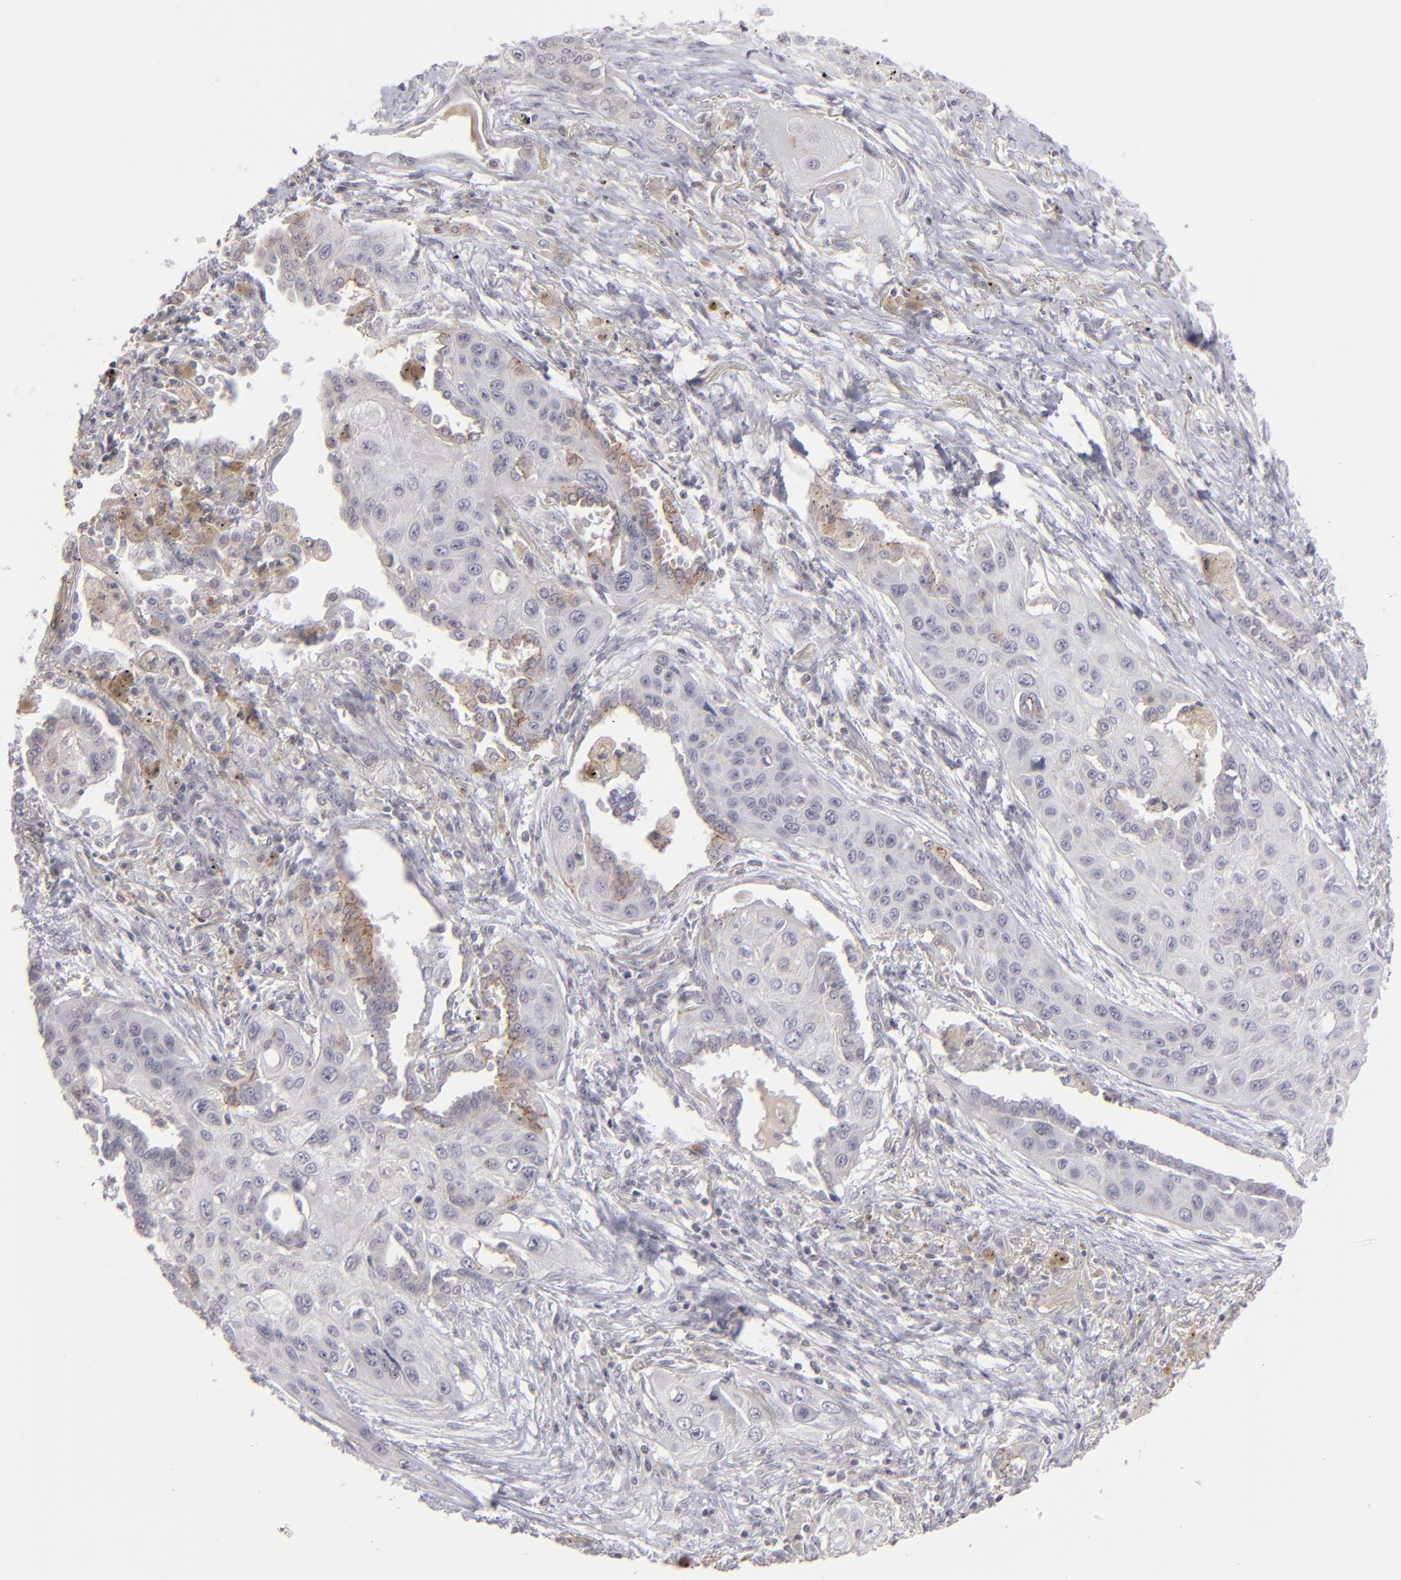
{"staining": {"intensity": "negative", "quantity": "none", "location": "none"}, "tissue": "lung cancer", "cell_type": "Tumor cells", "image_type": "cancer", "snomed": [{"axis": "morphology", "description": "Squamous cell carcinoma, NOS"}, {"axis": "topography", "description": "Lung"}], "caption": "This is an IHC image of lung squamous cell carcinoma. There is no staining in tumor cells.", "gene": "CLDN2", "patient": {"sex": "male", "age": 71}}